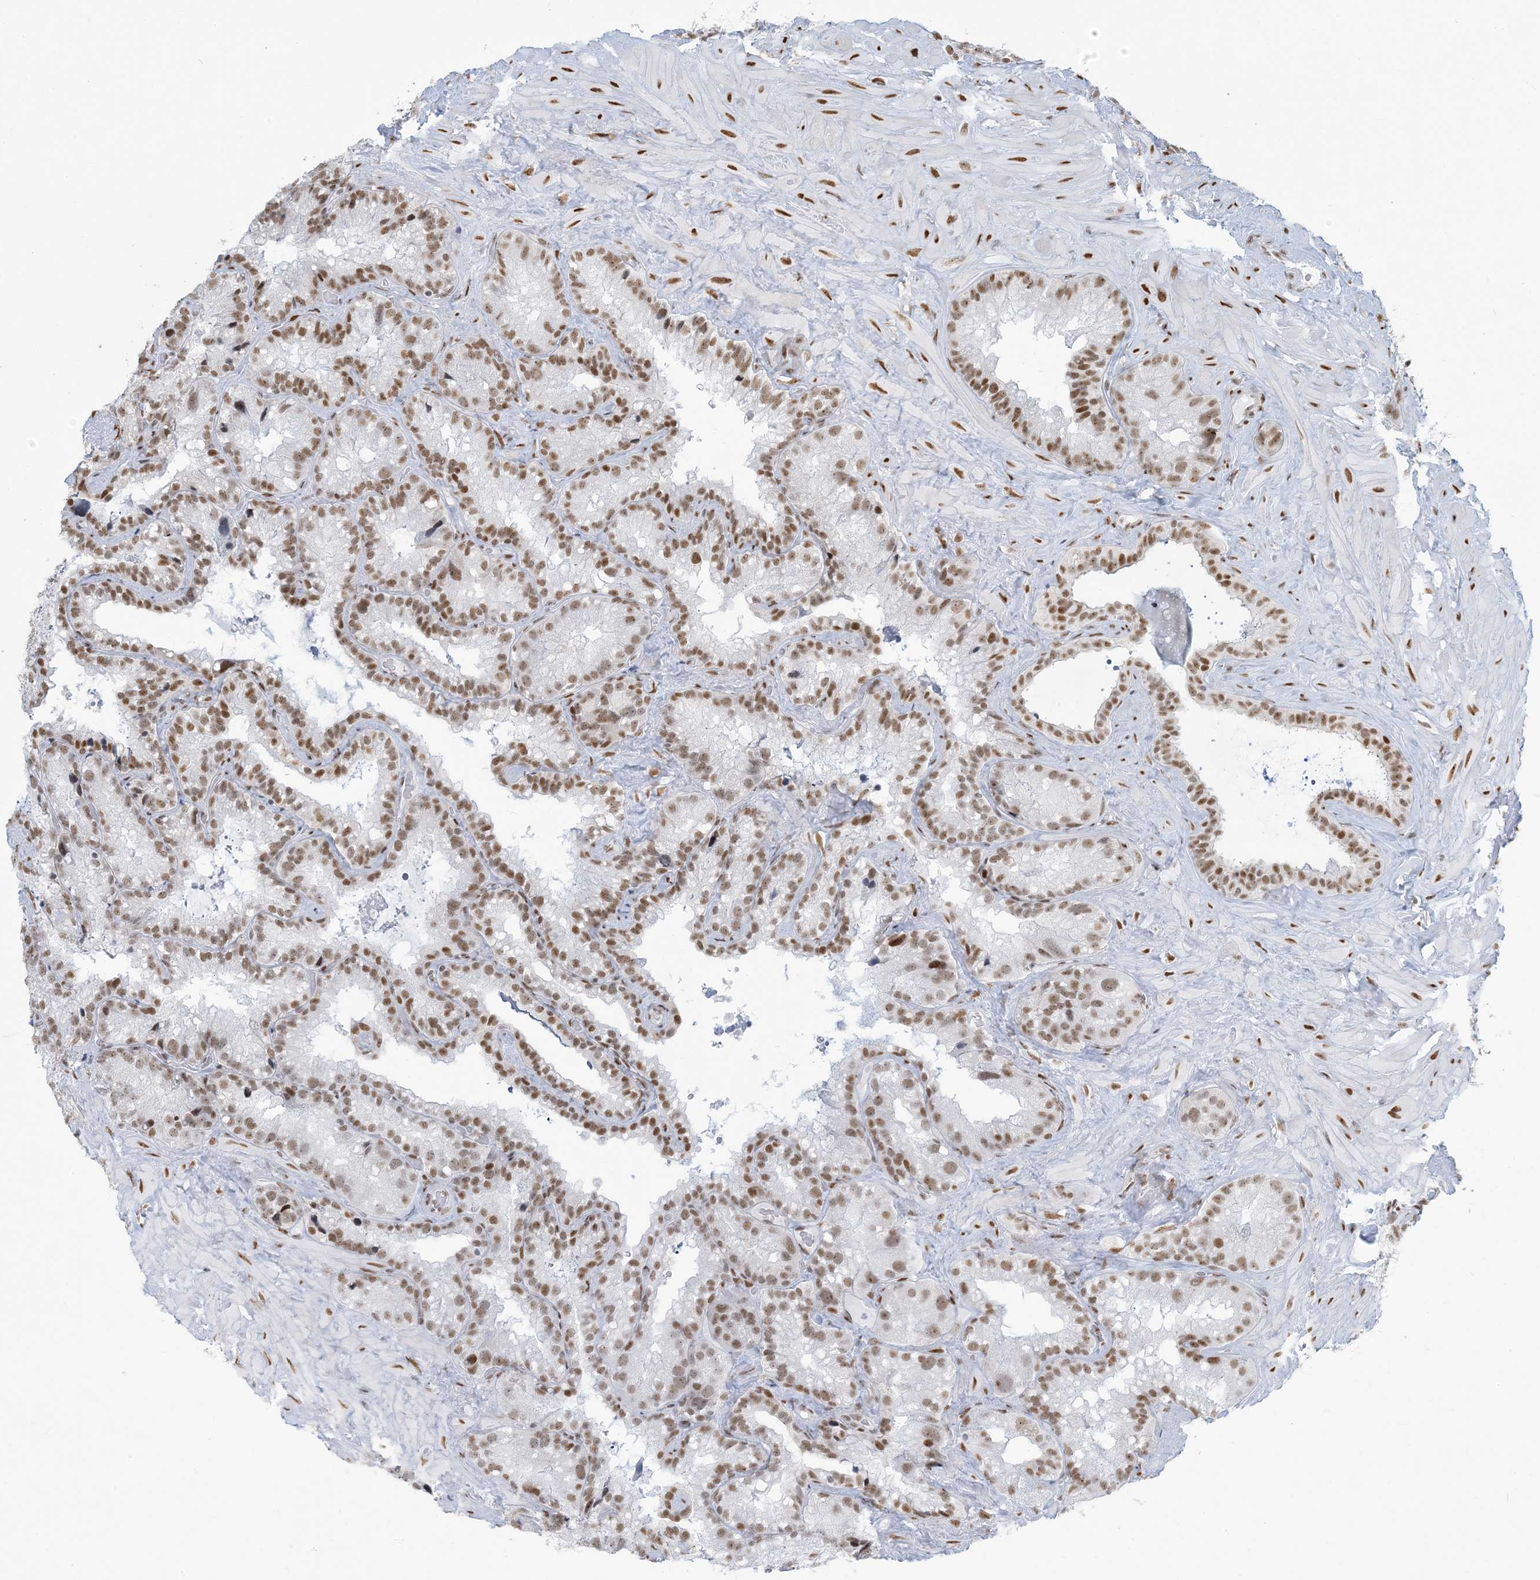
{"staining": {"intensity": "moderate", "quantity": ">75%", "location": "nuclear"}, "tissue": "seminal vesicle", "cell_type": "Glandular cells", "image_type": "normal", "snomed": [{"axis": "morphology", "description": "Normal tissue, NOS"}, {"axis": "topography", "description": "Prostate"}, {"axis": "topography", "description": "Seminal veicle"}], "caption": "A micrograph of human seminal vesicle stained for a protein displays moderate nuclear brown staining in glandular cells. (Brightfield microscopy of DAB IHC at high magnification).", "gene": "STAG1", "patient": {"sex": "male", "age": 68}}